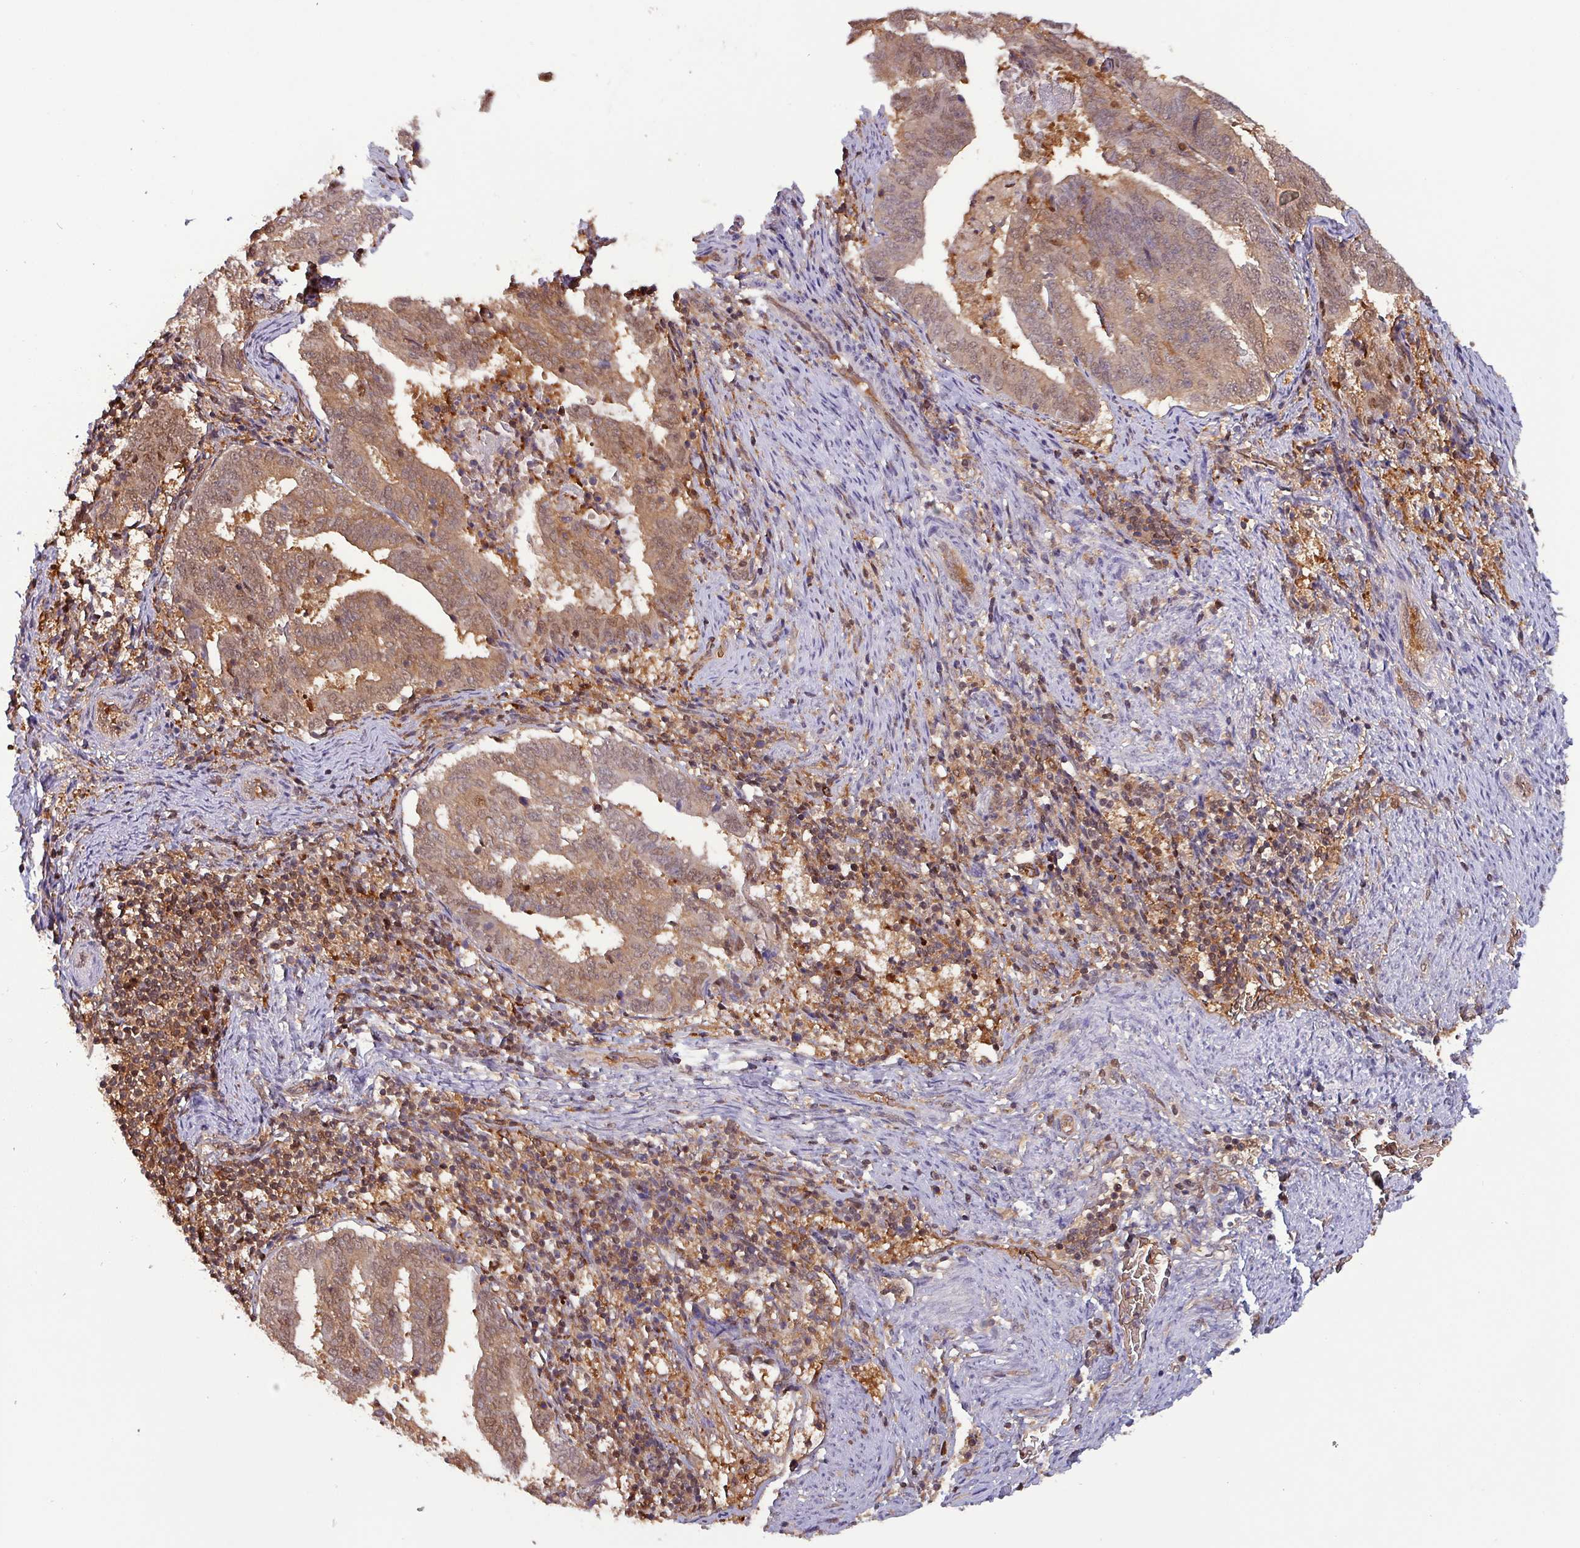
{"staining": {"intensity": "moderate", "quantity": ">75%", "location": "cytoplasmic/membranous,nuclear"}, "tissue": "endometrial cancer", "cell_type": "Tumor cells", "image_type": "cancer", "snomed": [{"axis": "morphology", "description": "Adenocarcinoma, NOS"}, {"axis": "topography", "description": "Endometrium"}], "caption": "Immunohistochemical staining of endometrial adenocarcinoma shows moderate cytoplasmic/membranous and nuclear protein expression in approximately >75% of tumor cells. (DAB IHC with brightfield microscopy, high magnification).", "gene": "PSMB8", "patient": {"sex": "female", "age": 80}}